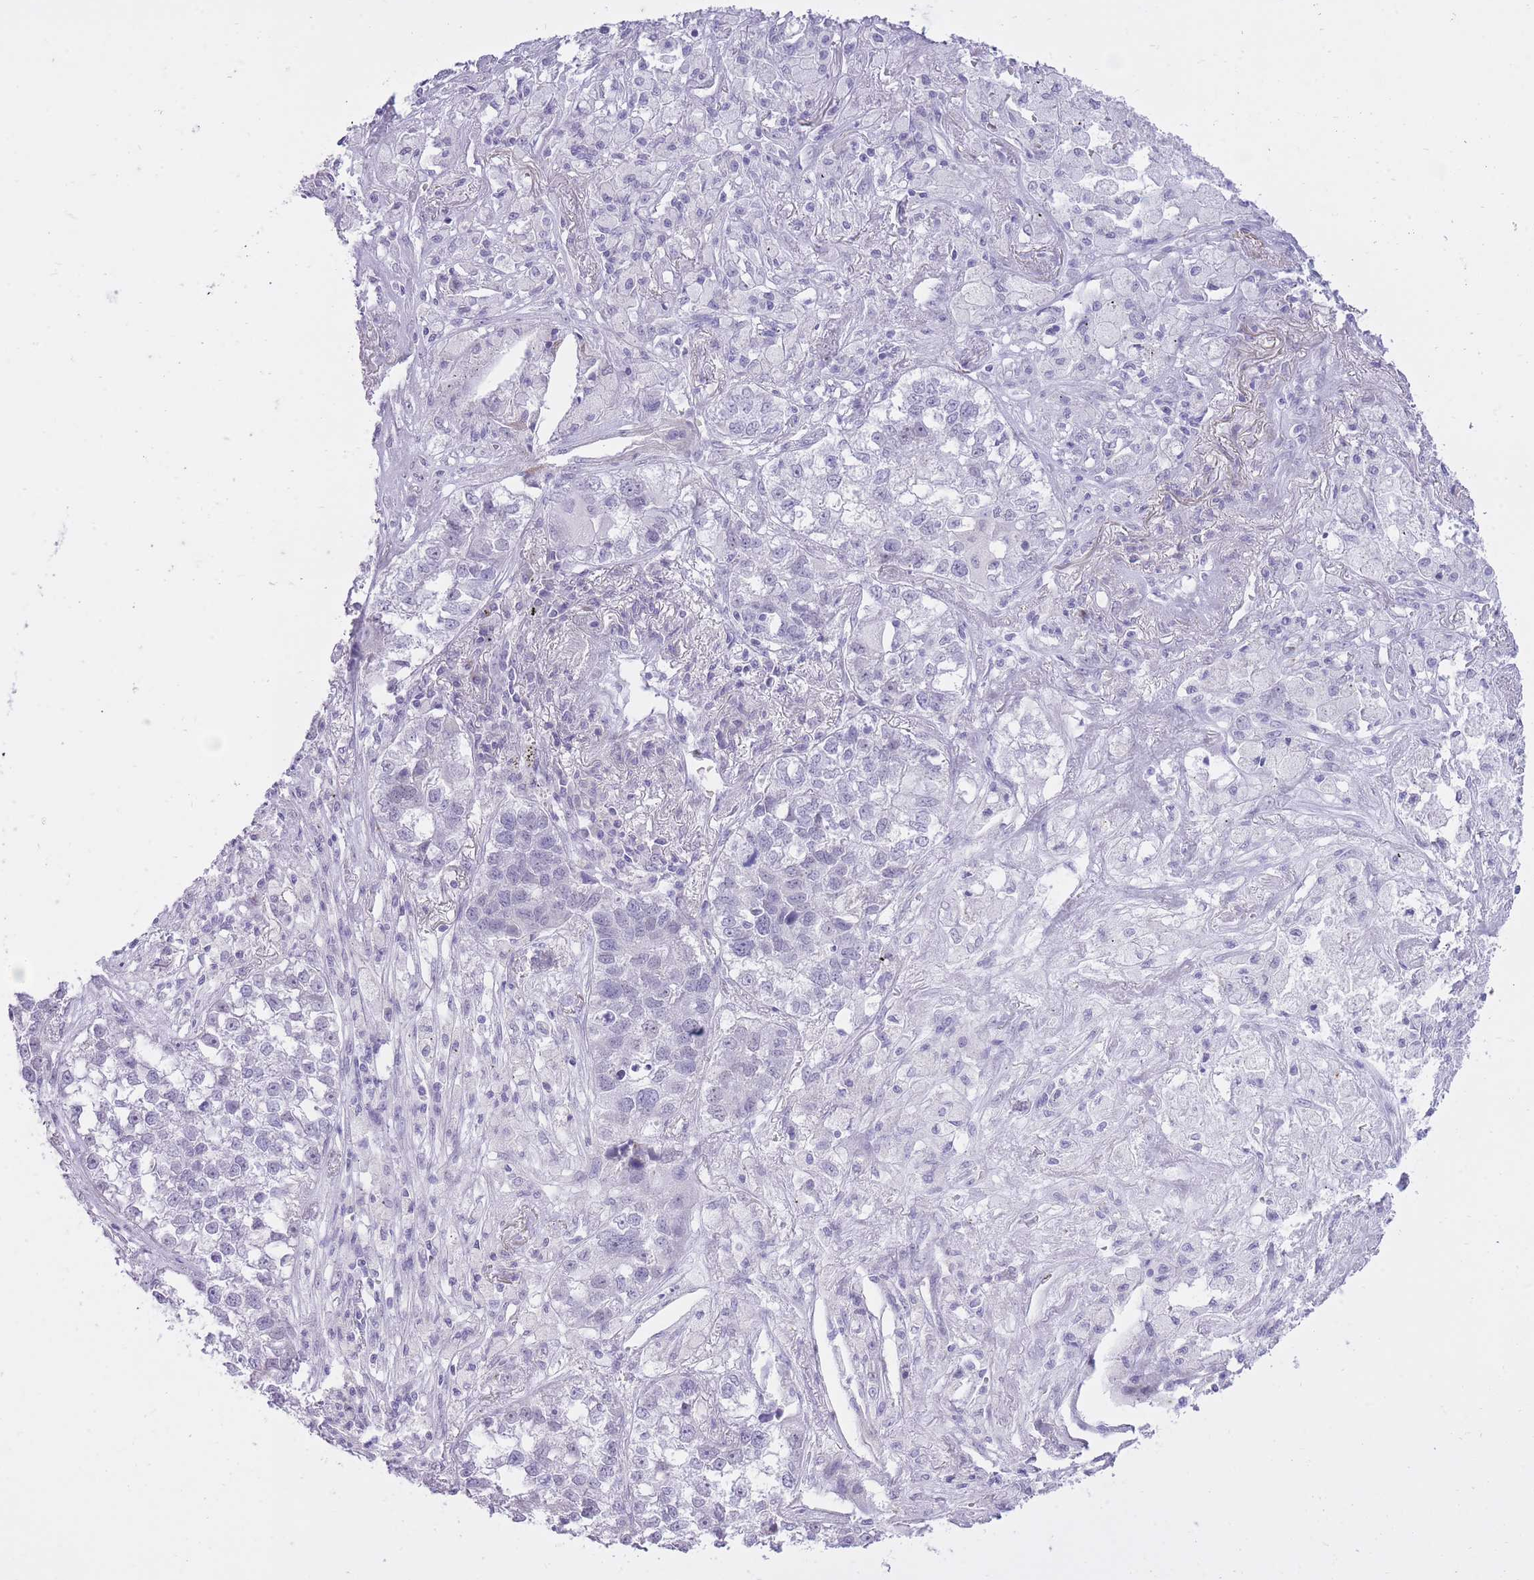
{"staining": {"intensity": "negative", "quantity": "none", "location": "none"}, "tissue": "lung cancer", "cell_type": "Tumor cells", "image_type": "cancer", "snomed": [{"axis": "morphology", "description": "Adenocarcinoma, NOS"}, {"axis": "topography", "description": "Lung"}], "caption": "Immunohistochemistry of lung adenocarcinoma displays no staining in tumor cells. (Stains: DAB (3,3'-diaminobenzidine) immunohistochemistry with hematoxylin counter stain, Microscopy: brightfield microscopy at high magnification).", "gene": "DENND2D", "patient": {"sex": "male", "age": 49}}